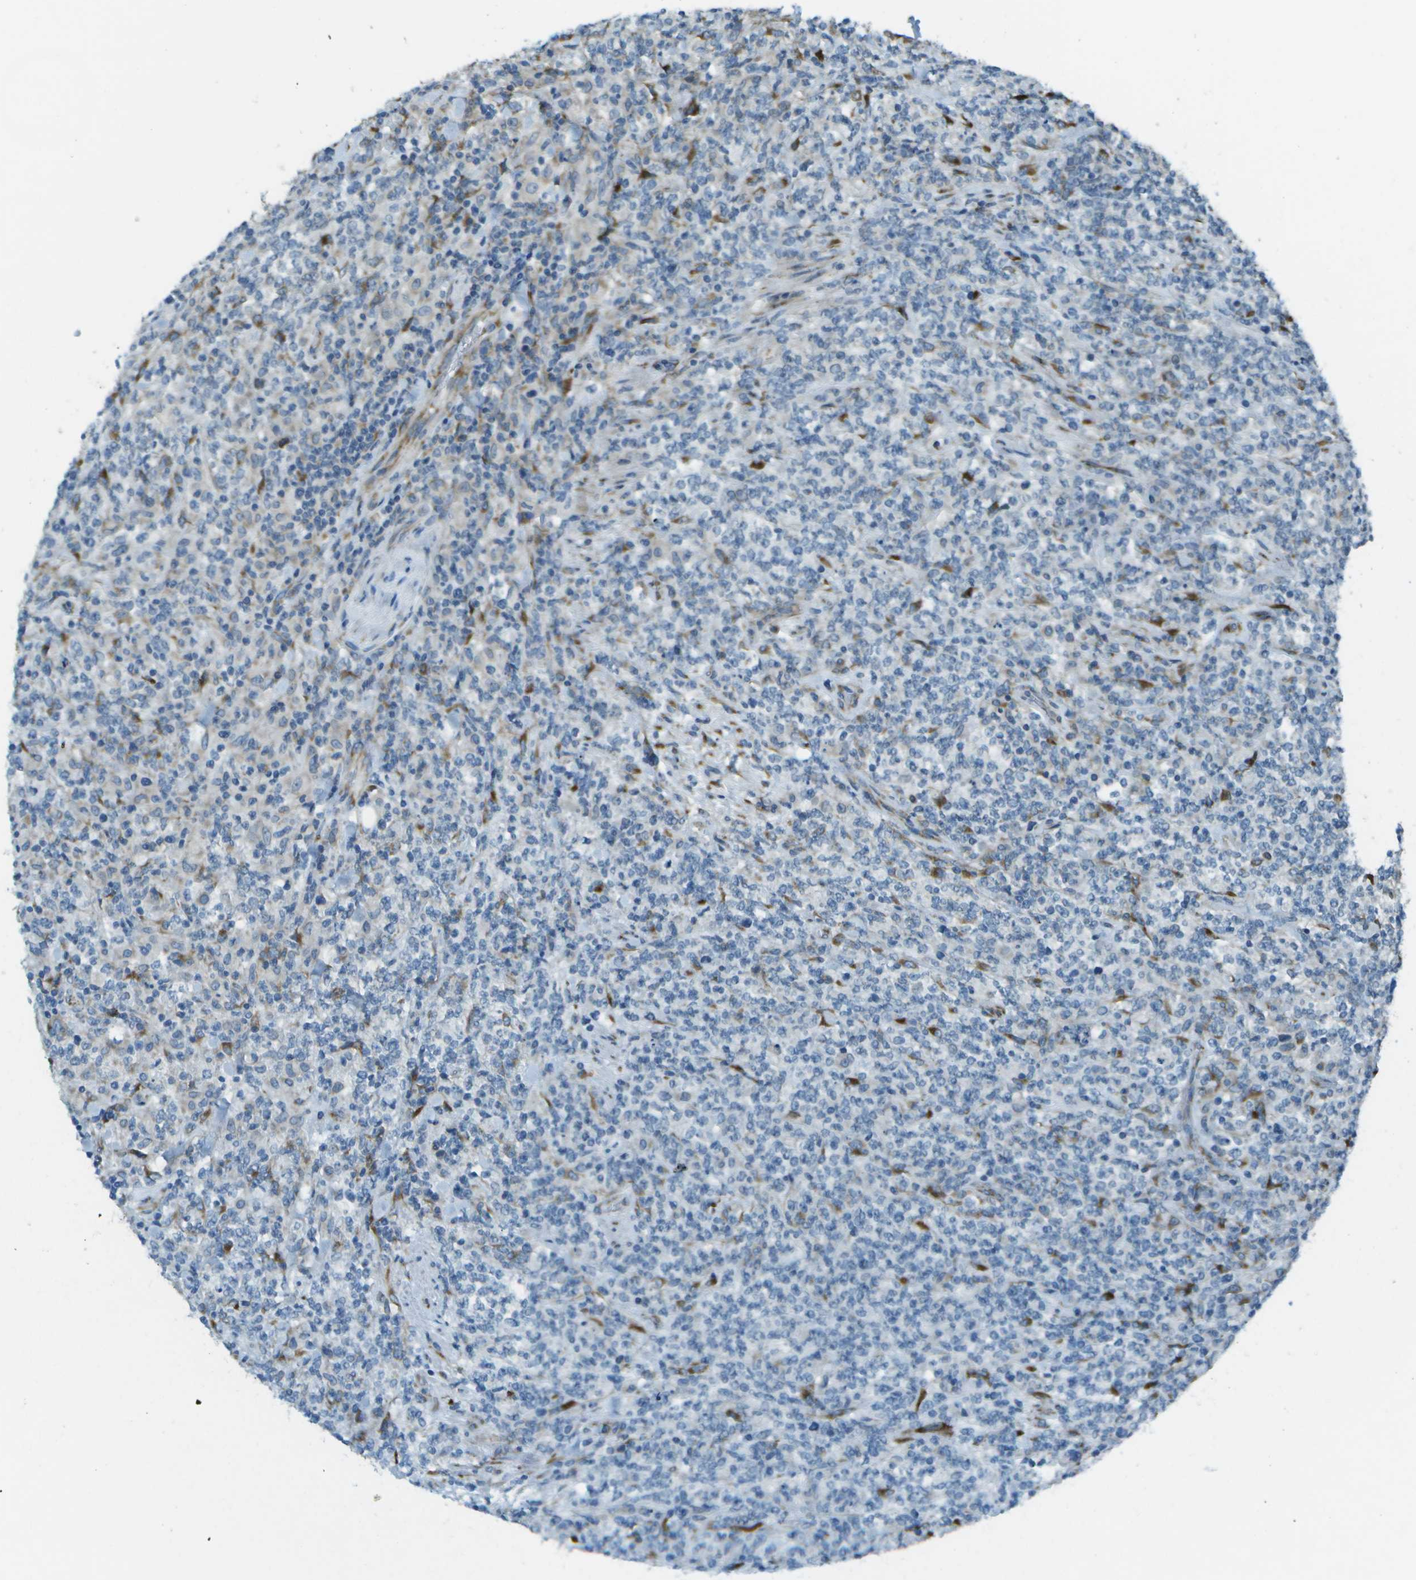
{"staining": {"intensity": "negative", "quantity": "none", "location": "none"}, "tissue": "lymphoma", "cell_type": "Tumor cells", "image_type": "cancer", "snomed": [{"axis": "morphology", "description": "Malignant lymphoma, non-Hodgkin's type, High grade"}, {"axis": "topography", "description": "Soft tissue"}], "caption": "Lymphoma was stained to show a protein in brown. There is no significant positivity in tumor cells.", "gene": "KCTD3", "patient": {"sex": "male", "age": 18}}